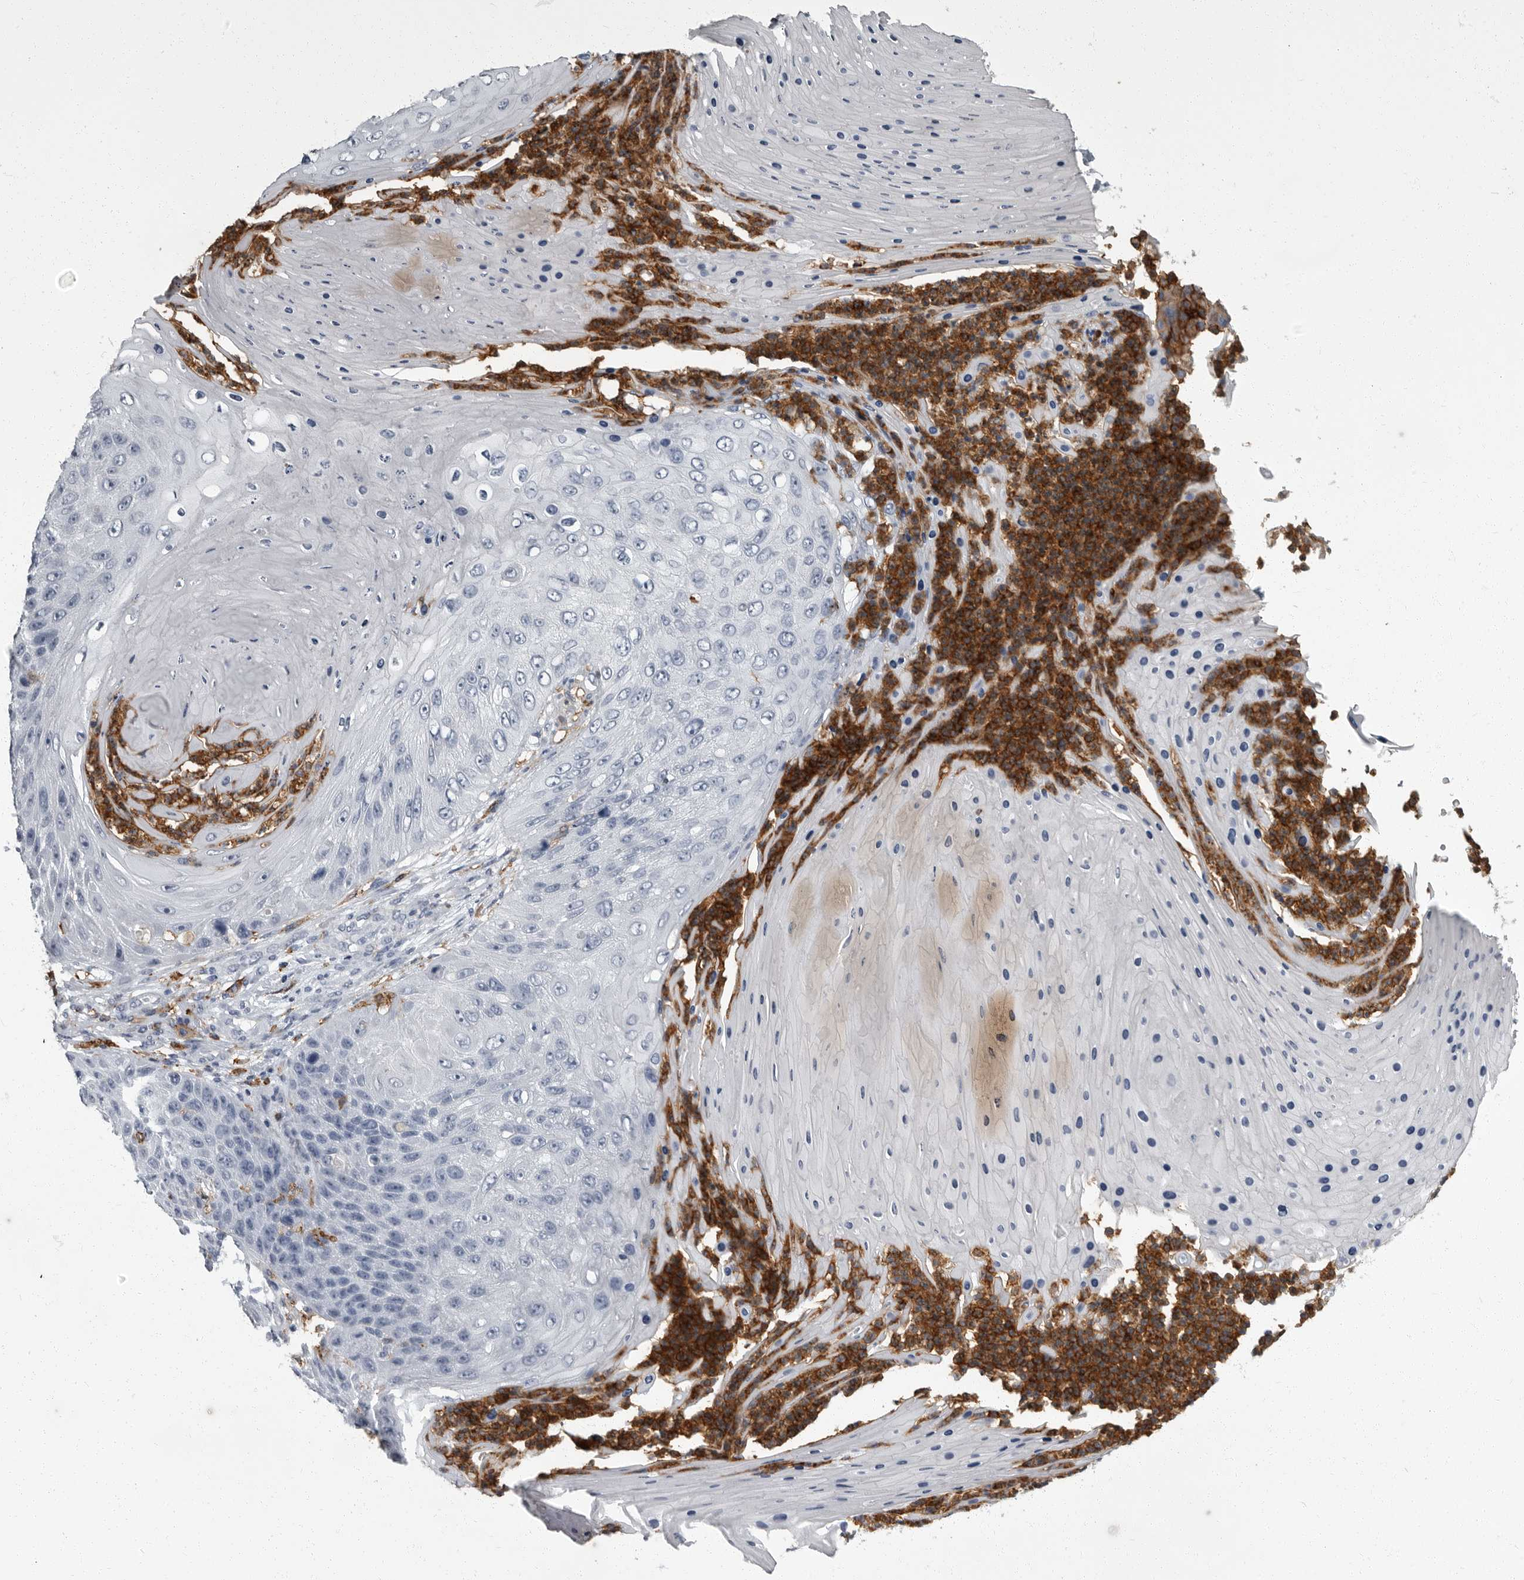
{"staining": {"intensity": "negative", "quantity": "none", "location": "none"}, "tissue": "skin cancer", "cell_type": "Tumor cells", "image_type": "cancer", "snomed": [{"axis": "morphology", "description": "Squamous cell carcinoma, NOS"}, {"axis": "topography", "description": "Skin"}], "caption": "Protein analysis of skin squamous cell carcinoma demonstrates no significant staining in tumor cells.", "gene": "FCER1G", "patient": {"sex": "female", "age": 88}}